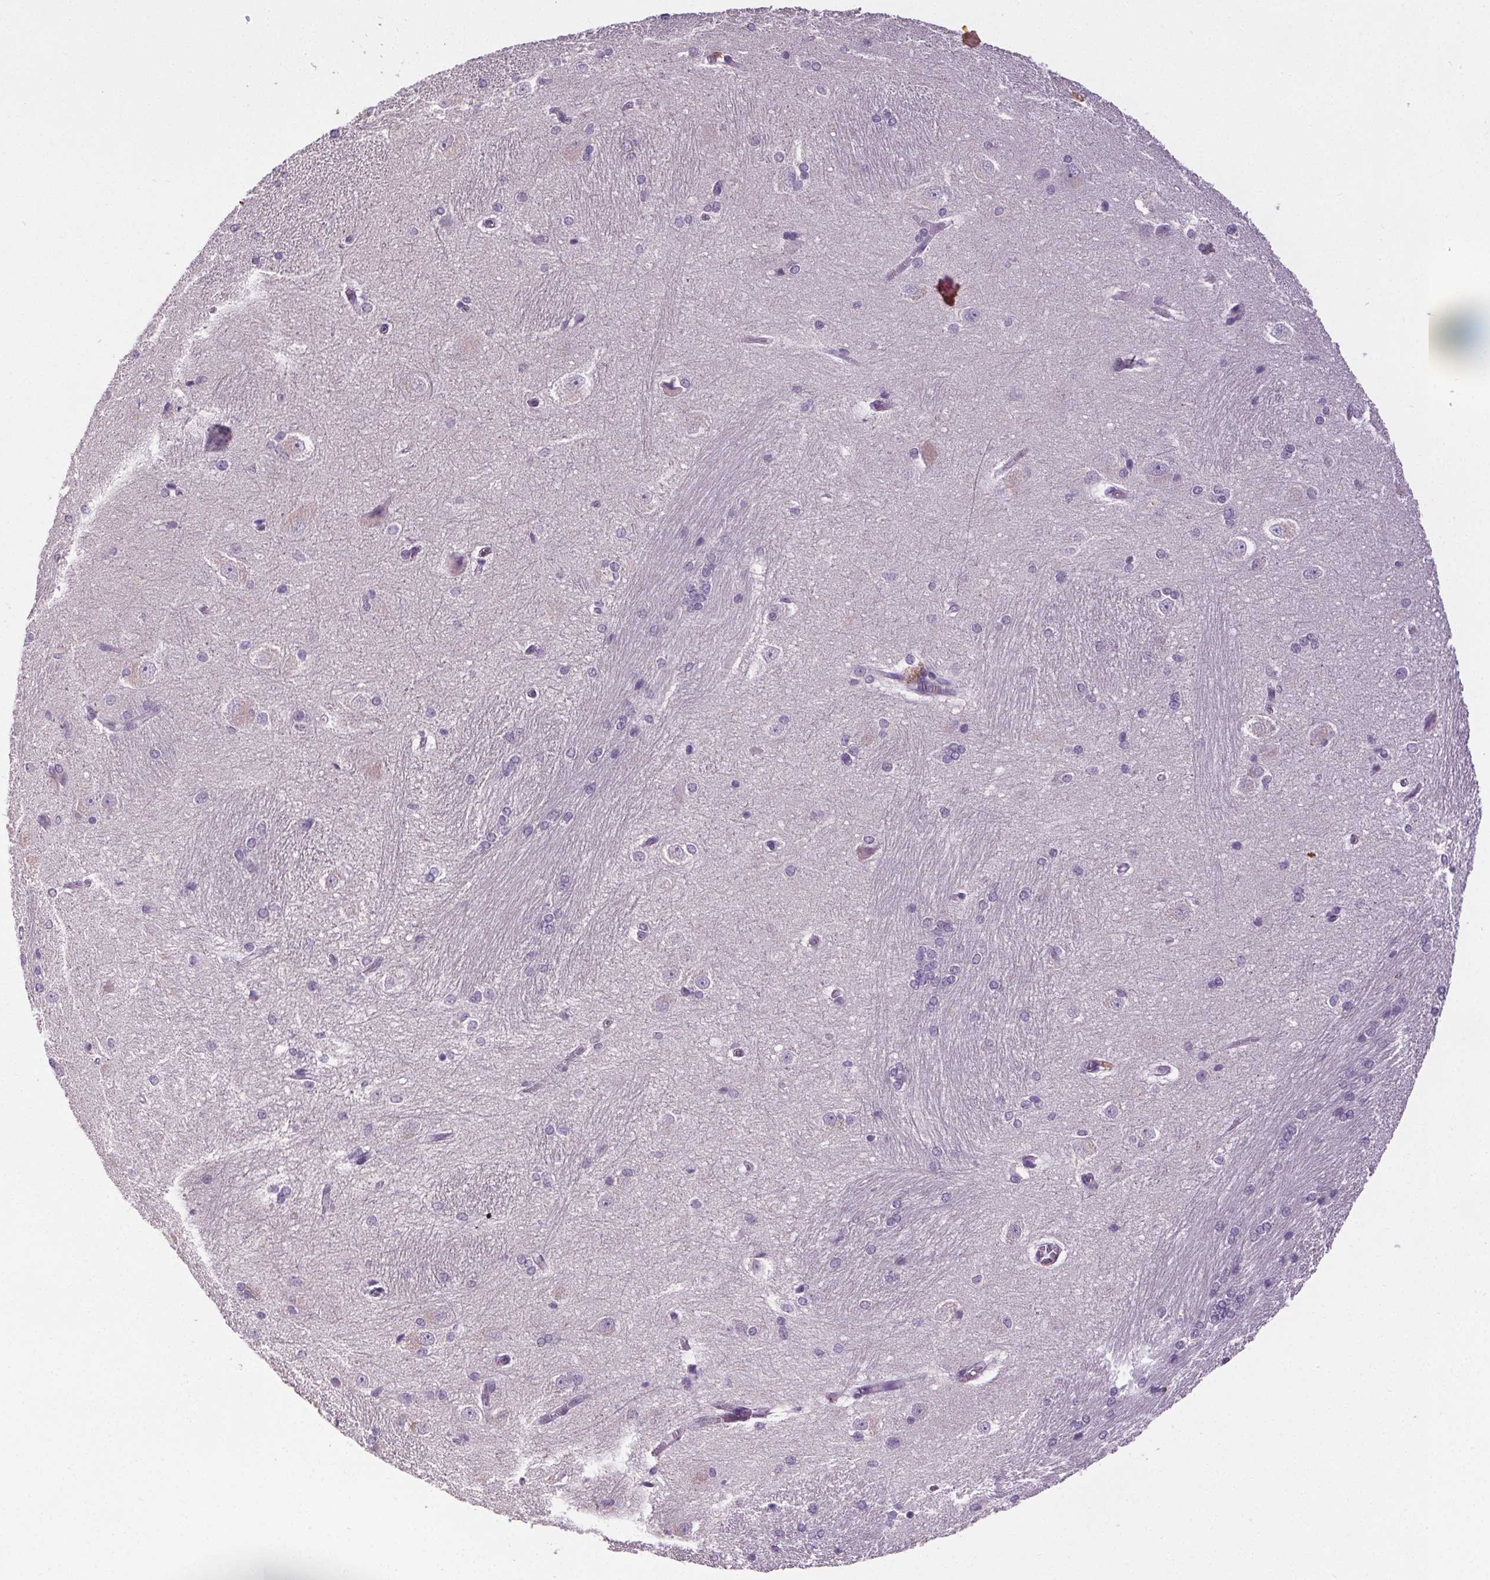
{"staining": {"intensity": "negative", "quantity": "none", "location": "none"}, "tissue": "hippocampus", "cell_type": "Glial cells", "image_type": "normal", "snomed": [{"axis": "morphology", "description": "Normal tissue, NOS"}, {"axis": "topography", "description": "Cerebral cortex"}, {"axis": "topography", "description": "Hippocampus"}], "caption": "High power microscopy image of an immunohistochemistry image of normal hippocampus, revealing no significant expression in glial cells.", "gene": "GPIHBP1", "patient": {"sex": "female", "age": 19}}